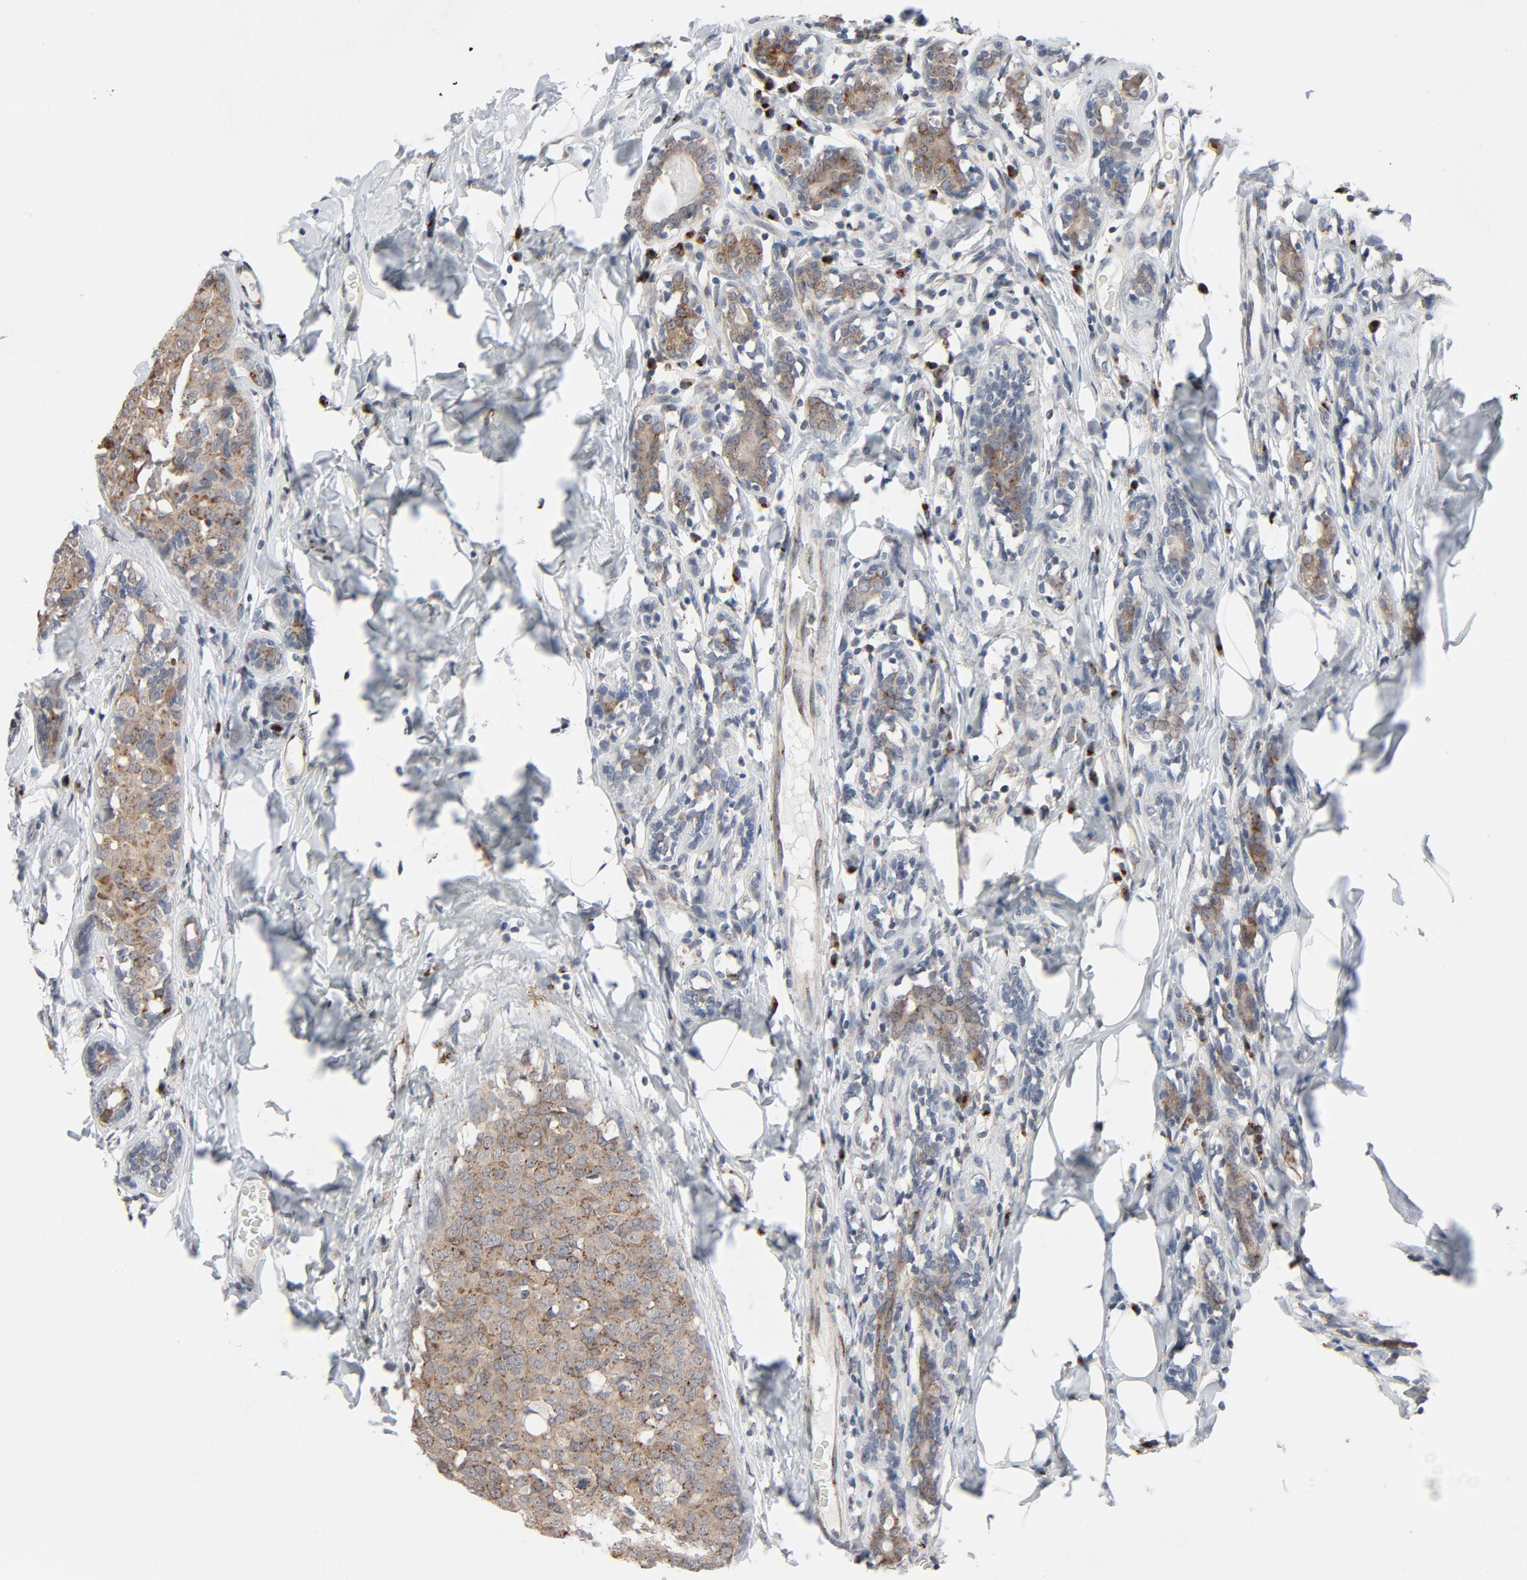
{"staining": {"intensity": "weak", "quantity": "25%-75%", "location": "cytoplasmic/membranous"}, "tissue": "breast cancer", "cell_type": "Tumor cells", "image_type": "cancer", "snomed": [{"axis": "morphology", "description": "Duct carcinoma"}, {"axis": "topography", "description": "Breast"}], "caption": "Invasive ductal carcinoma (breast) tissue displays weak cytoplasmic/membranous positivity in about 25%-75% of tumor cells The staining is performed using DAB (3,3'-diaminobenzidine) brown chromogen to label protein expression. The nuclei are counter-stained blue using hematoxylin.", "gene": "RPL12", "patient": {"sex": "female", "age": 40}}